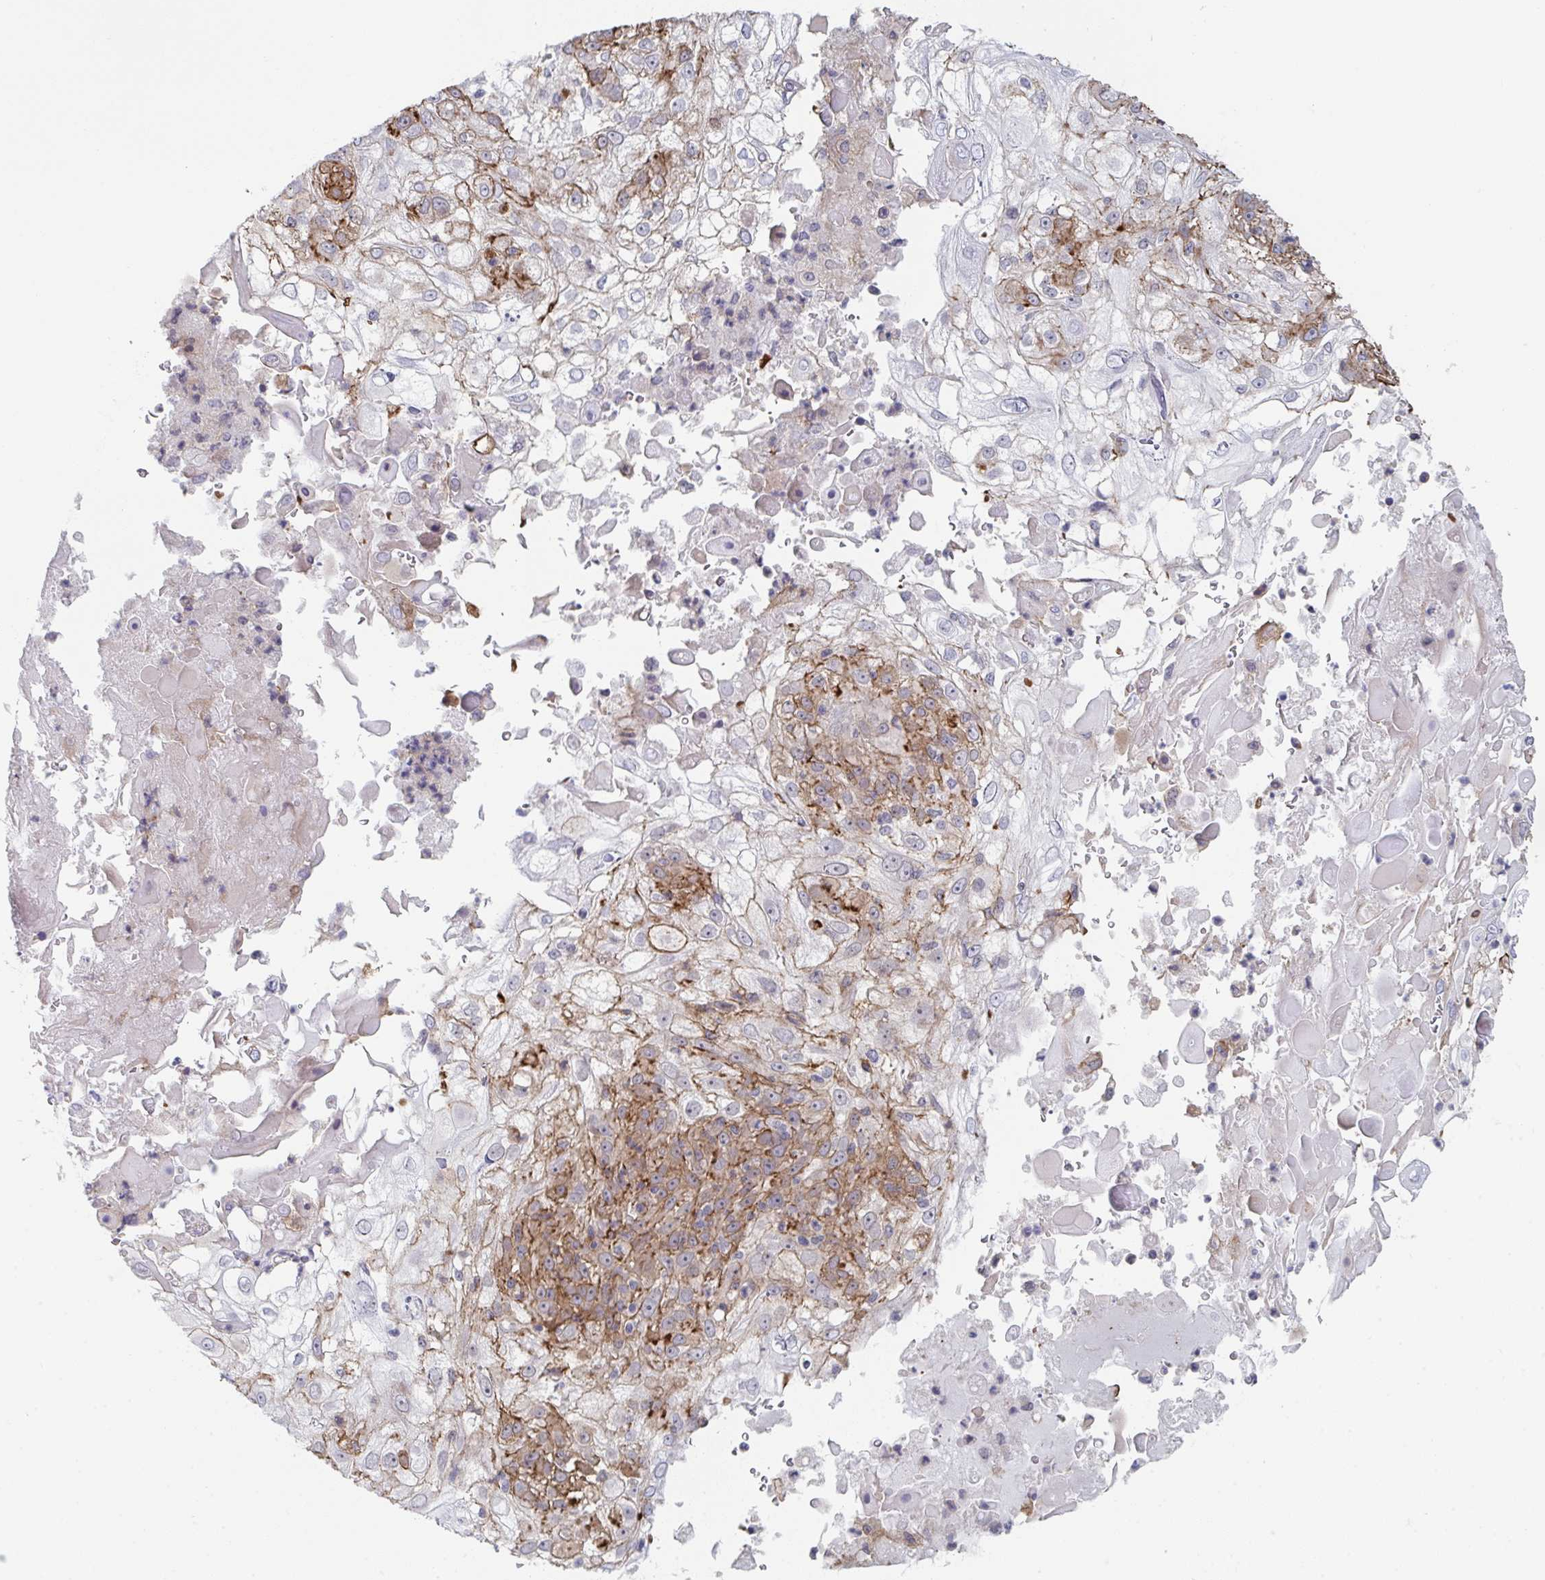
{"staining": {"intensity": "moderate", "quantity": "25%-75%", "location": "cytoplasmic/membranous"}, "tissue": "skin cancer", "cell_type": "Tumor cells", "image_type": "cancer", "snomed": [{"axis": "morphology", "description": "Normal tissue, NOS"}, {"axis": "morphology", "description": "Squamous cell carcinoma, NOS"}, {"axis": "topography", "description": "Skin"}], "caption": "IHC histopathology image of human squamous cell carcinoma (skin) stained for a protein (brown), which shows medium levels of moderate cytoplasmic/membranous positivity in approximately 25%-75% of tumor cells.", "gene": "NEURL4", "patient": {"sex": "female", "age": 83}}